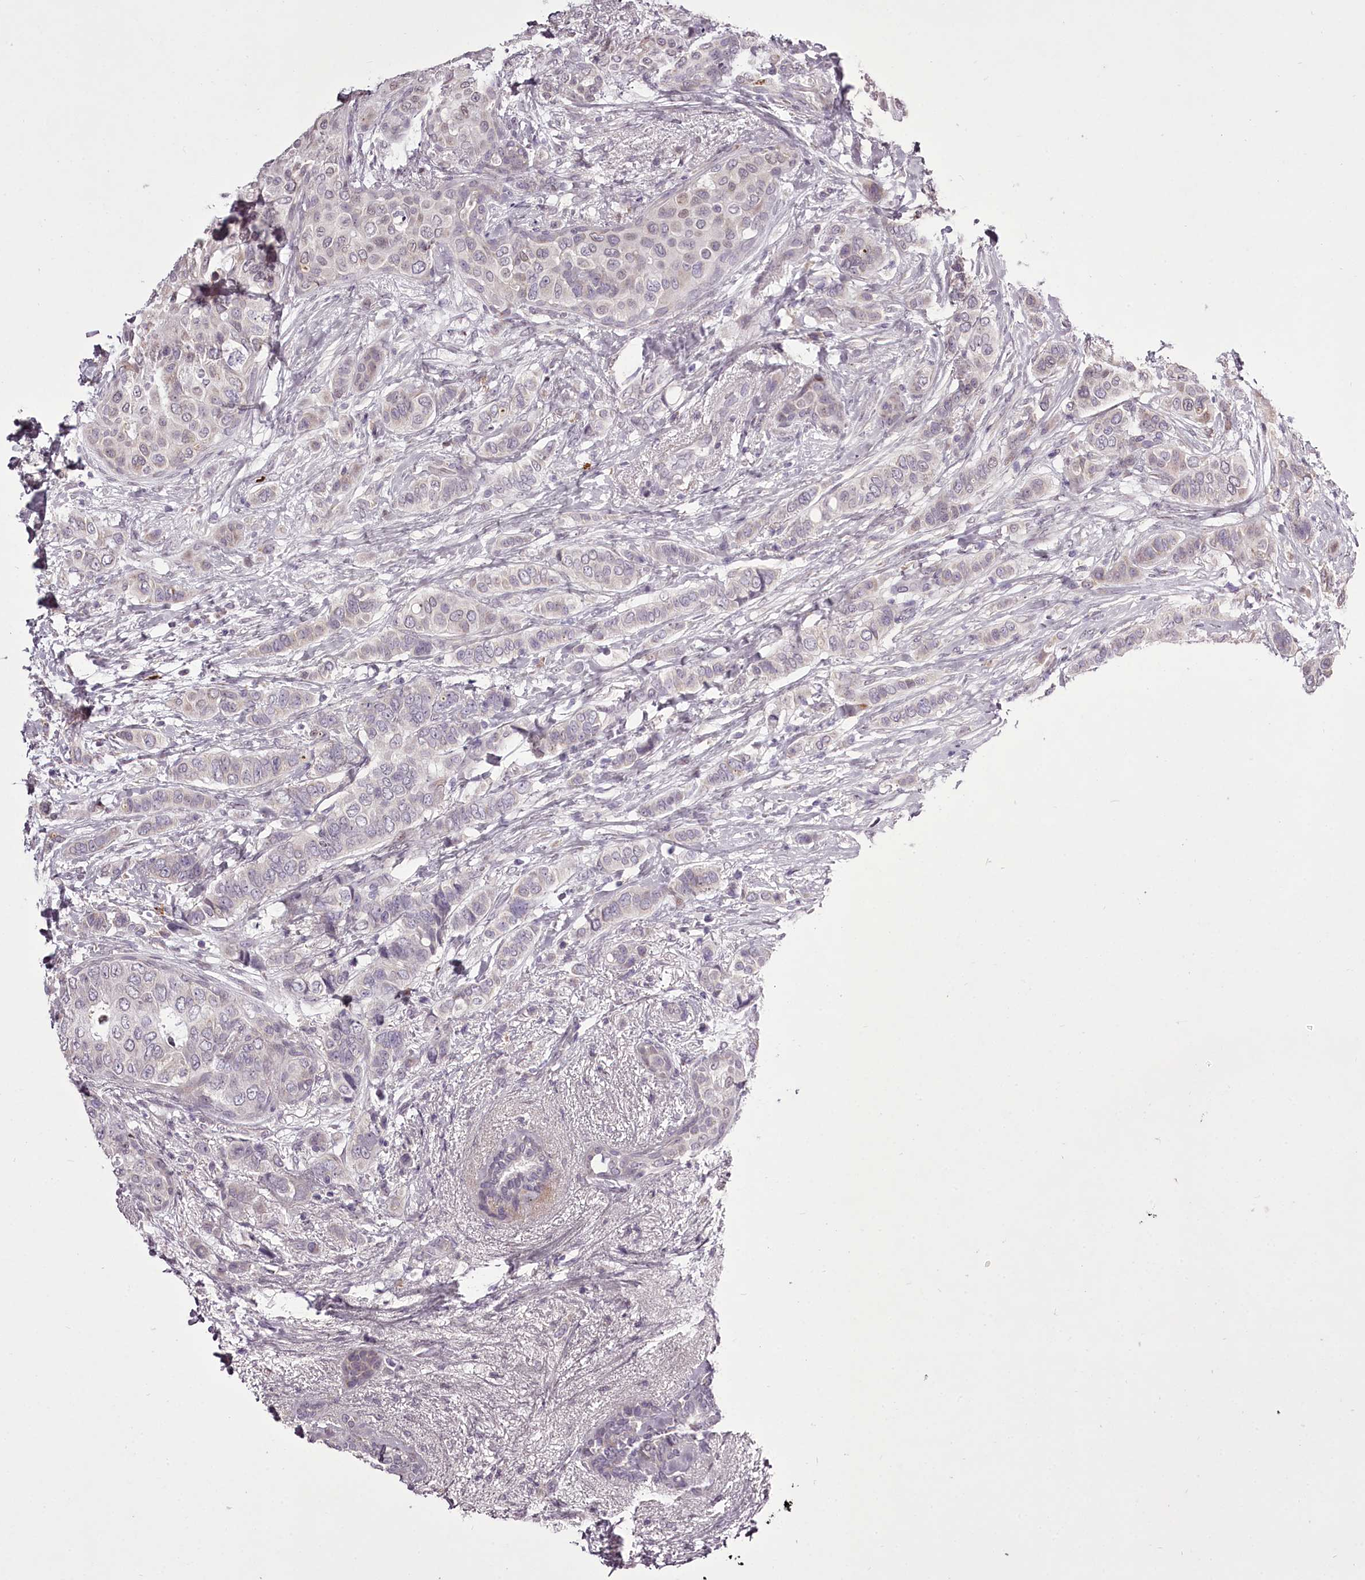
{"staining": {"intensity": "weak", "quantity": "25%-75%", "location": "nuclear"}, "tissue": "breast cancer", "cell_type": "Tumor cells", "image_type": "cancer", "snomed": [{"axis": "morphology", "description": "Lobular carcinoma"}, {"axis": "topography", "description": "Breast"}], "caption": "This is a histology image of immunohistochemistry staining of lobular carcinoma (breast), which shows weak expression in the nuclear of tumor cells.", "gene": "C1orf56", "patient": {"sex": "female", "age": 51}}